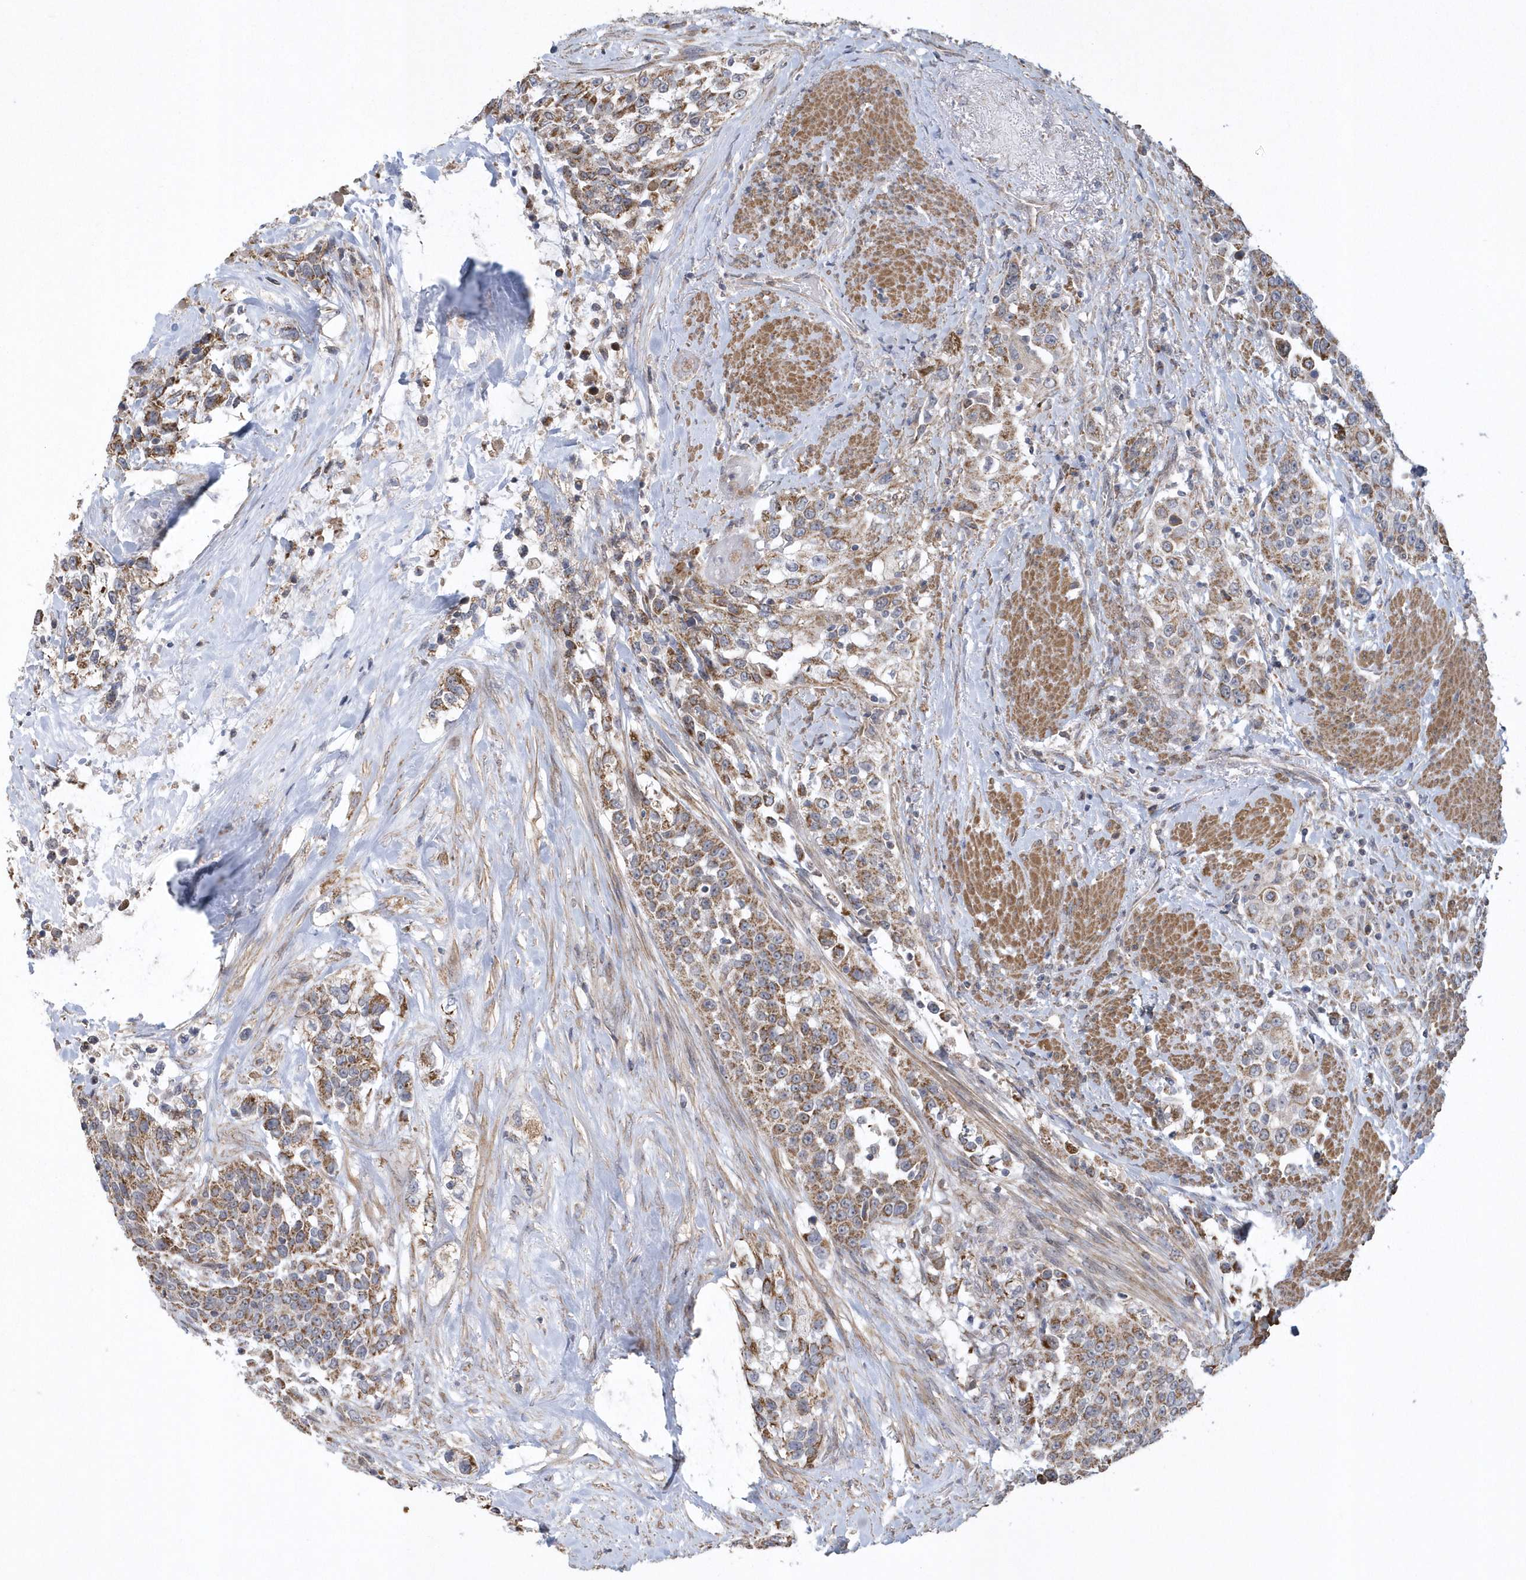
{"staining": {"intensity": "moderate", "quantity": ">75%", "location": "cytoplasmic/membranous"}, "tissue": "urothelial cancer", "cell_type": "Tumor cells", "image_type": "cancer", "snomed": [{"axis": "morphology", "description": "Urothelial carcinoma, High grade"}, {"axis": "topography", "description": "Urinary bladder"}], "caption": "Brown immunohistochemical staining in urothelial cancer exhibits moderate cytoplasmic/membranous staining in approximately >75% of tumor cells. The staining was performed using DAB (3,3'-diaminobenzidine) to visualize the protein expression in brown, while the nuclei were stained in blue with hematoxylin (Magnification: 20x).", "gene": "SLX9", "patient": {"sex": "female", "age": 80}}